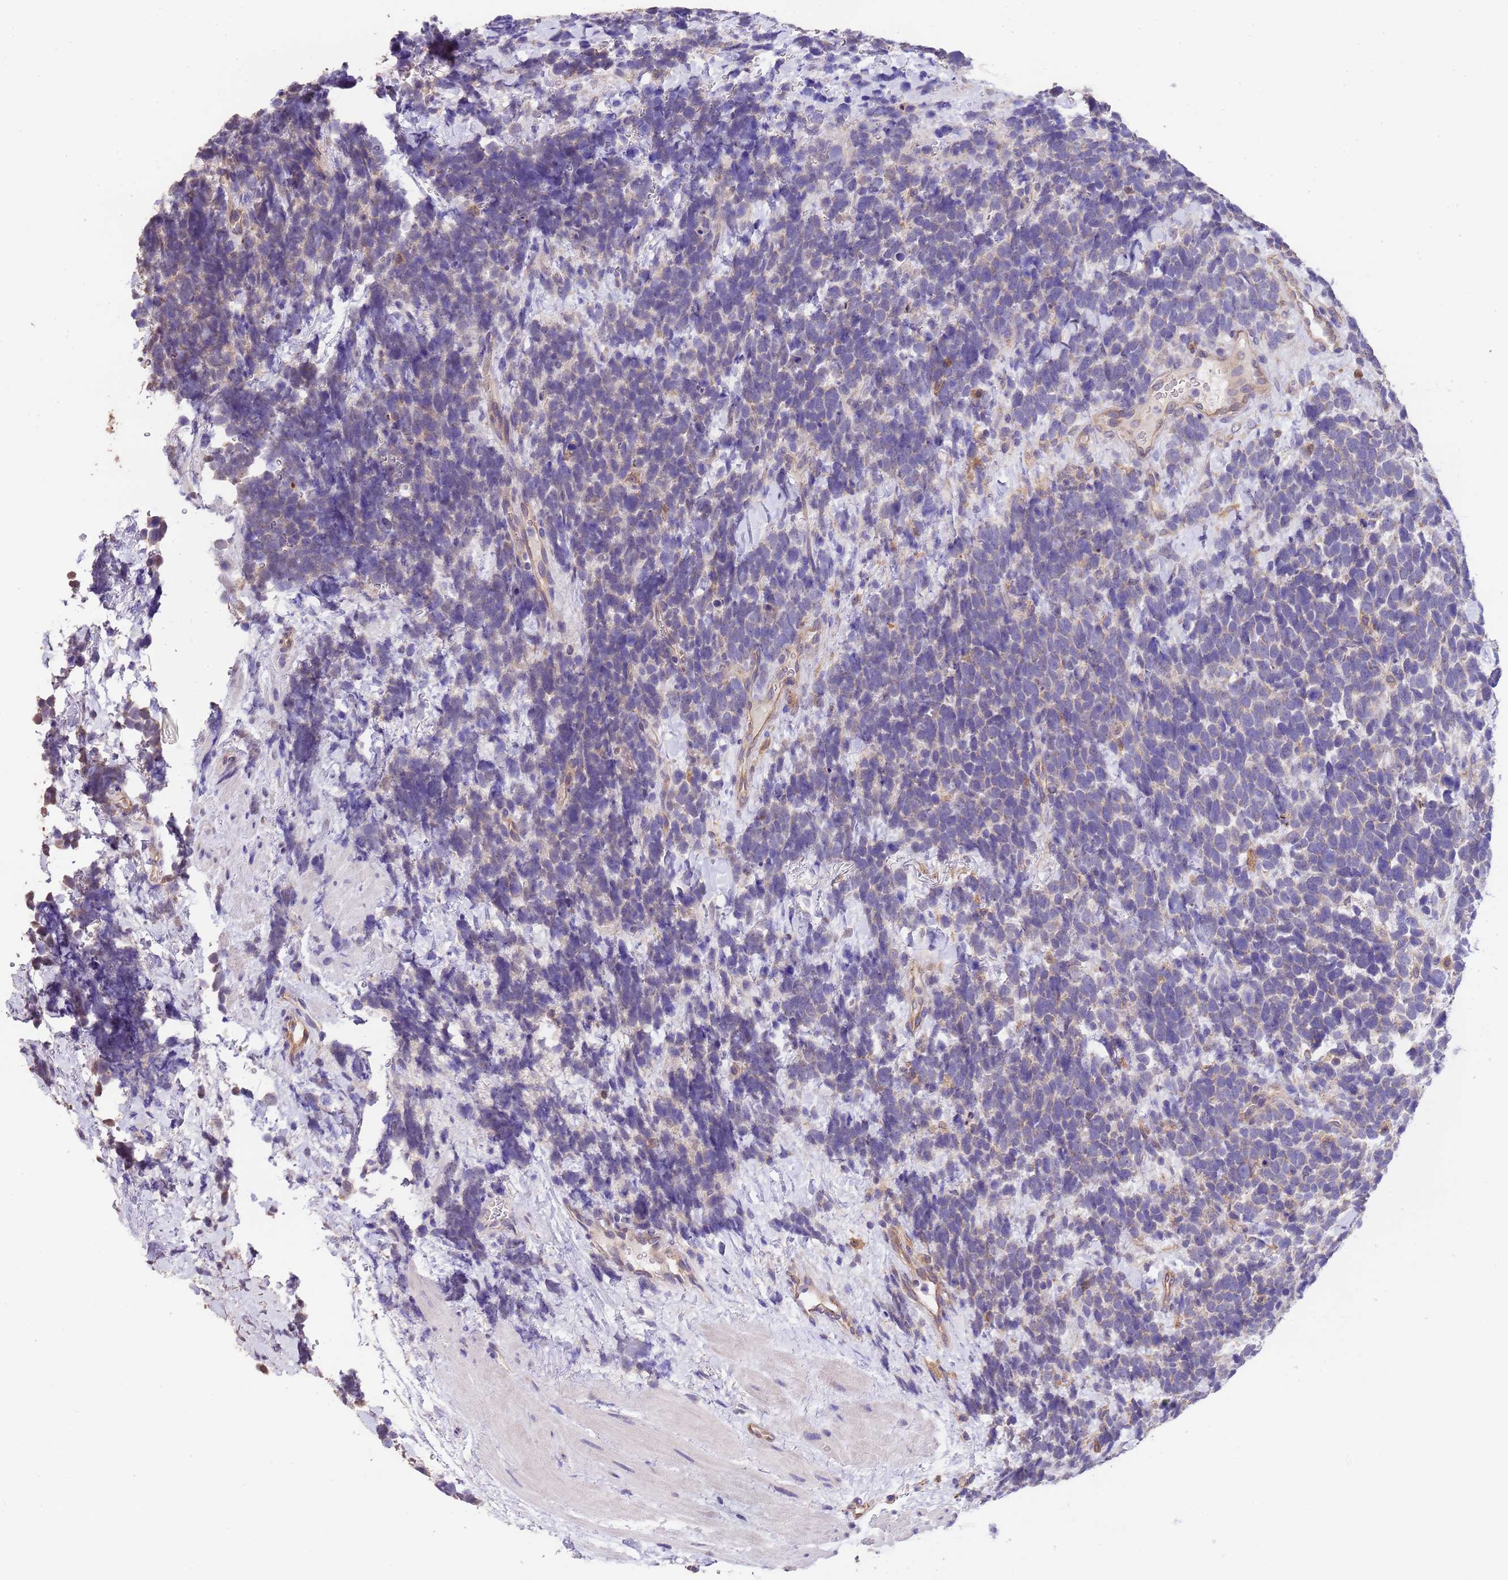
{"staining": {"intensity": "negative", "quantity": "none", "location": "none"}, "tissue": "urothelial cancer", "cell_type": "Tumor cells", "image_type": "cancer", "snomed": [{"axis": "morphology", "description": "Urothelial carcinoma, High grade"}, {"axis": "topography", "description": "Urinary bladder"}], "caption": "Immunohistochemical staining of urothelial cancer reveals no significant positivity in tumor cells. The staining is performed using DAB (3,3'-diaminobenzidine) brown chromogen with nuclei counter-stained in using hematoxylin.", "gene": "NPHP1", "patient": {"sex": "female", "age": 82}}